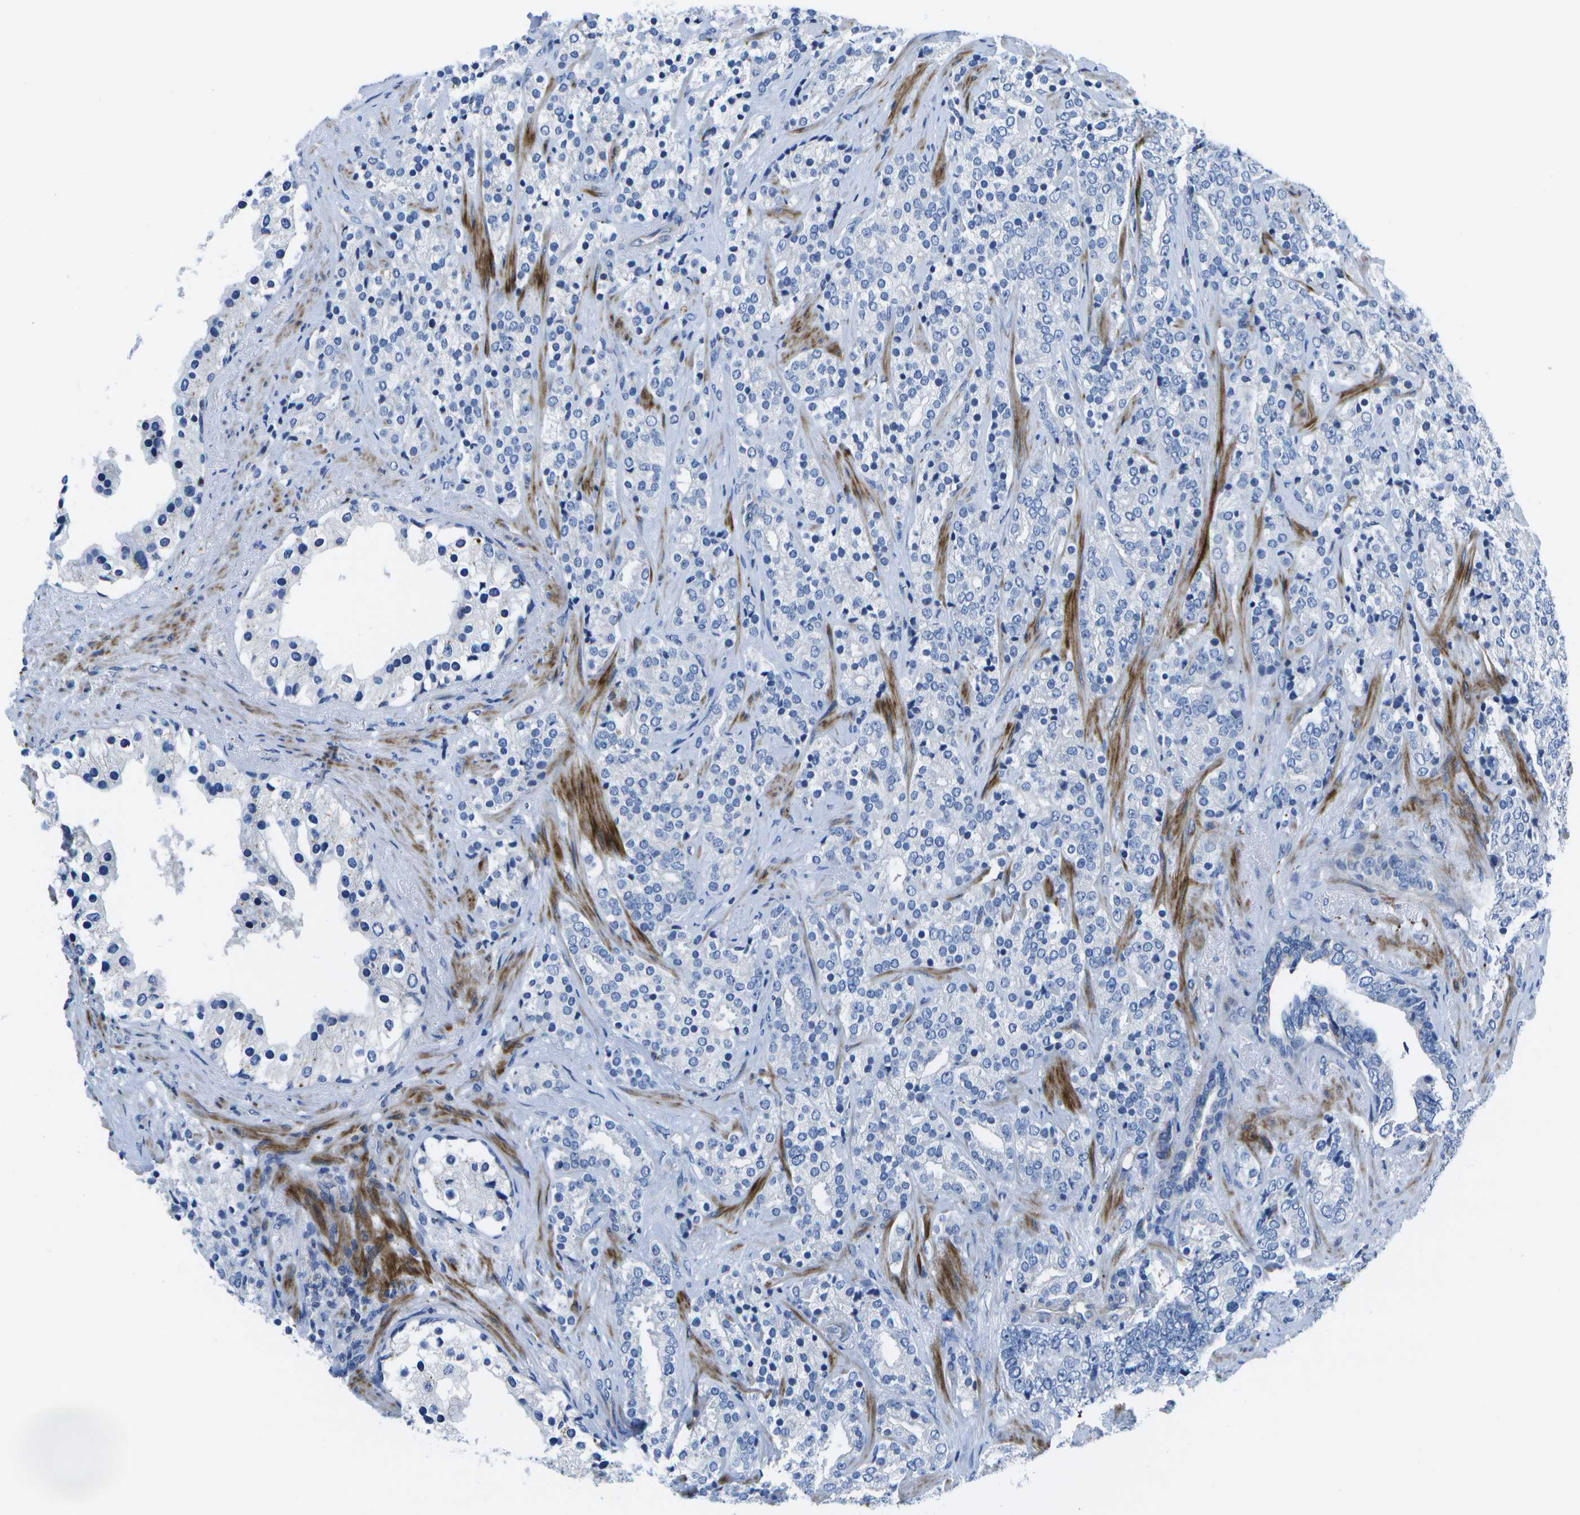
{"staining": {"intensity": "negative", "quantity": "none", "location": "none"}, "tissue": "prostate cancer", "cell_type": "Tumor cells", "image_type": "cancer", "snomed": [{"axis": "morphology", "description": "Adenocarcinoma, High grade"}, {"axis": "topography", "description": "Prostate"}], "caption": "The IHC micrograph has no significant positivity in tumor cells of prostate adenocarcinoma (high-grade) tissue.", "gene": "DCT", "patient": {"sex": "male", "age": 71}}